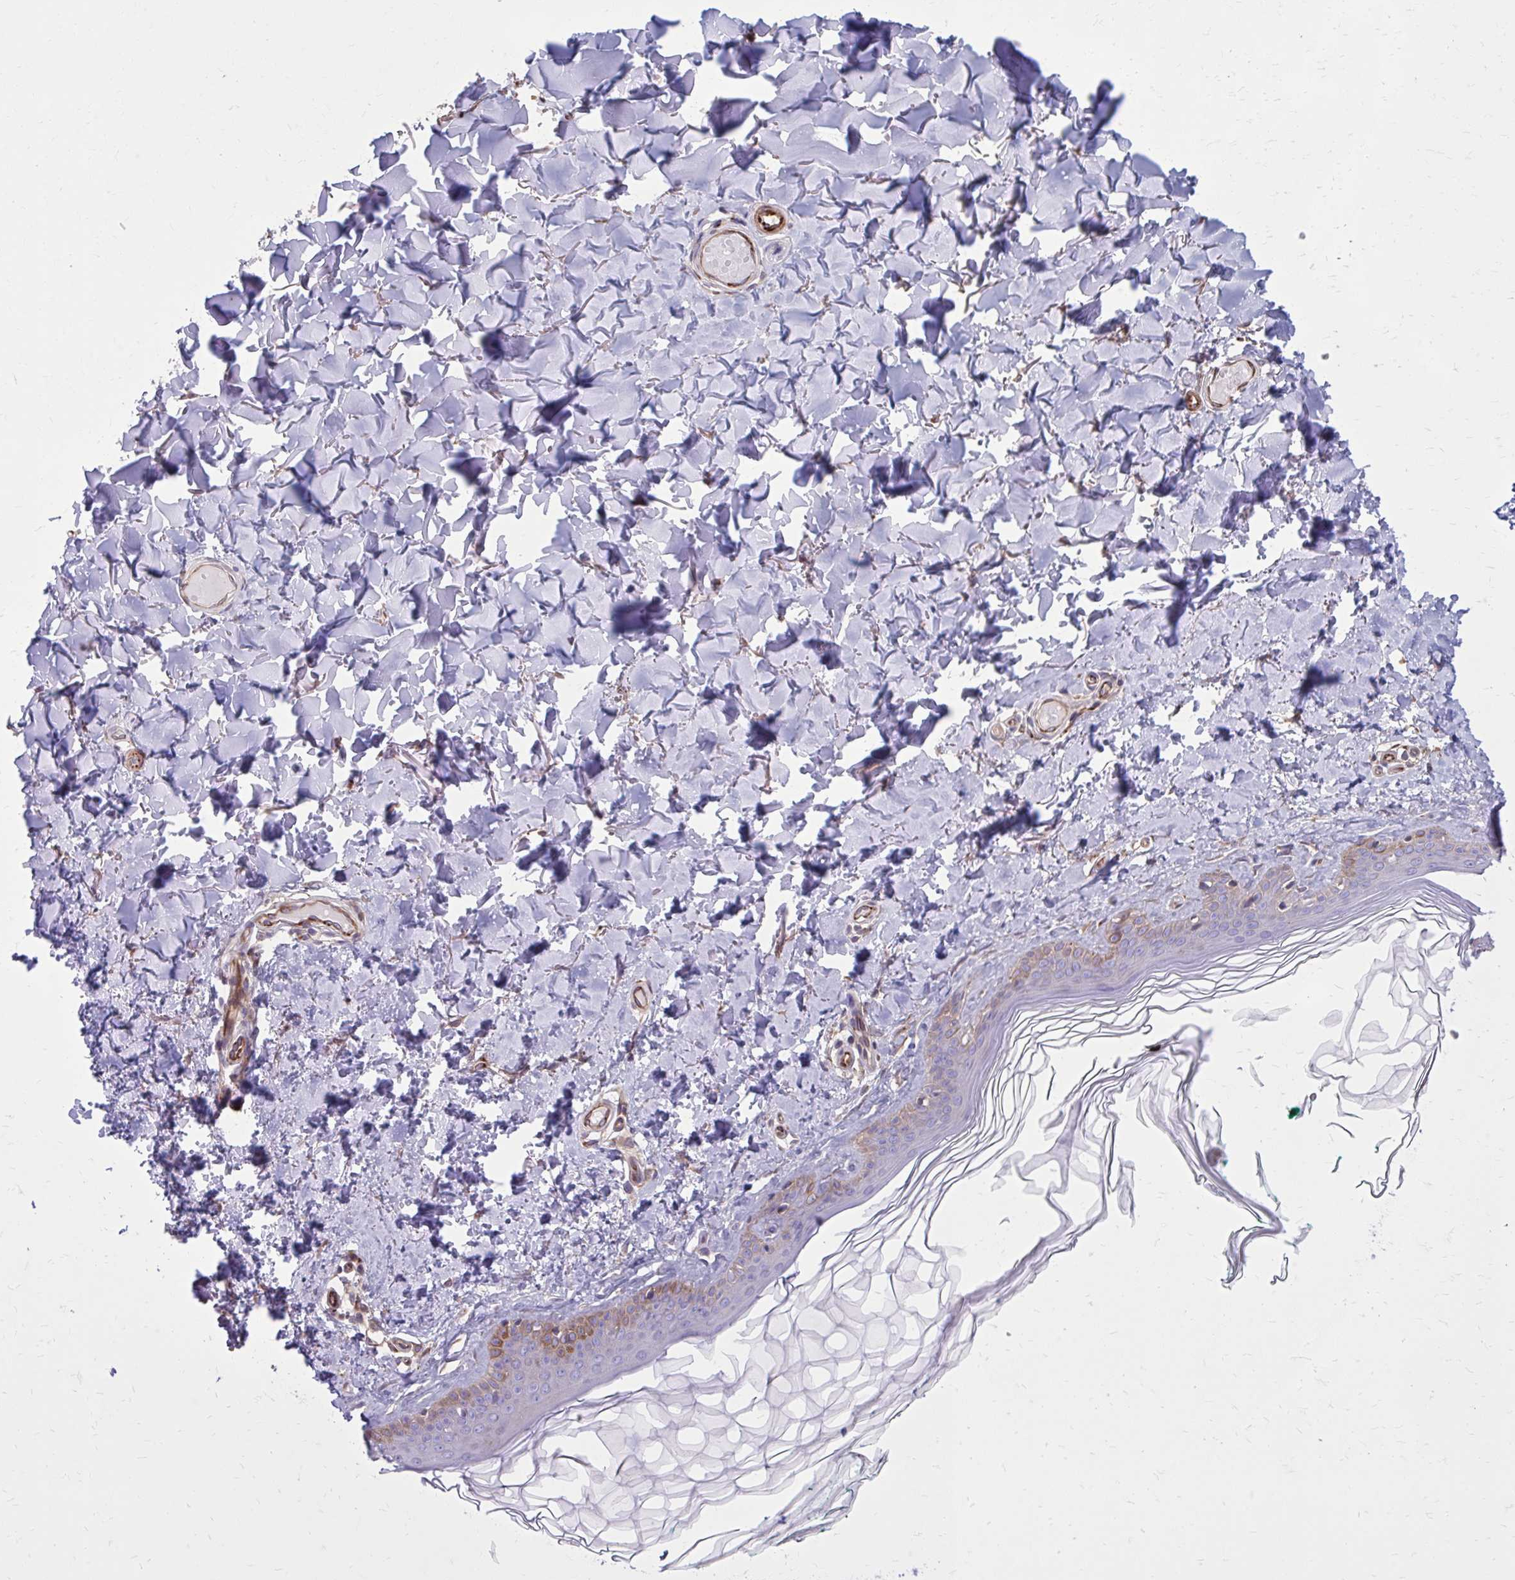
{"staining": {"intensity": "negative", "quantity": "none", "location": "none"}, "tissue": "skin", "cell_type": "Fibroblasts", "image_type": "normal", "snomed": [{"axis": "morphology", "description": "Normal tissue, NOS"}, {"axis": "topography", "description": "Skin"}, {"axis": "topography", "description": "Peripheral nerve tissue"}], "caption": "Skin stained for a protein using immunohistochemistry shows no expression fibroblasts.", "gene": "FAP", "patient": {"sex": "female", "age": 45}}